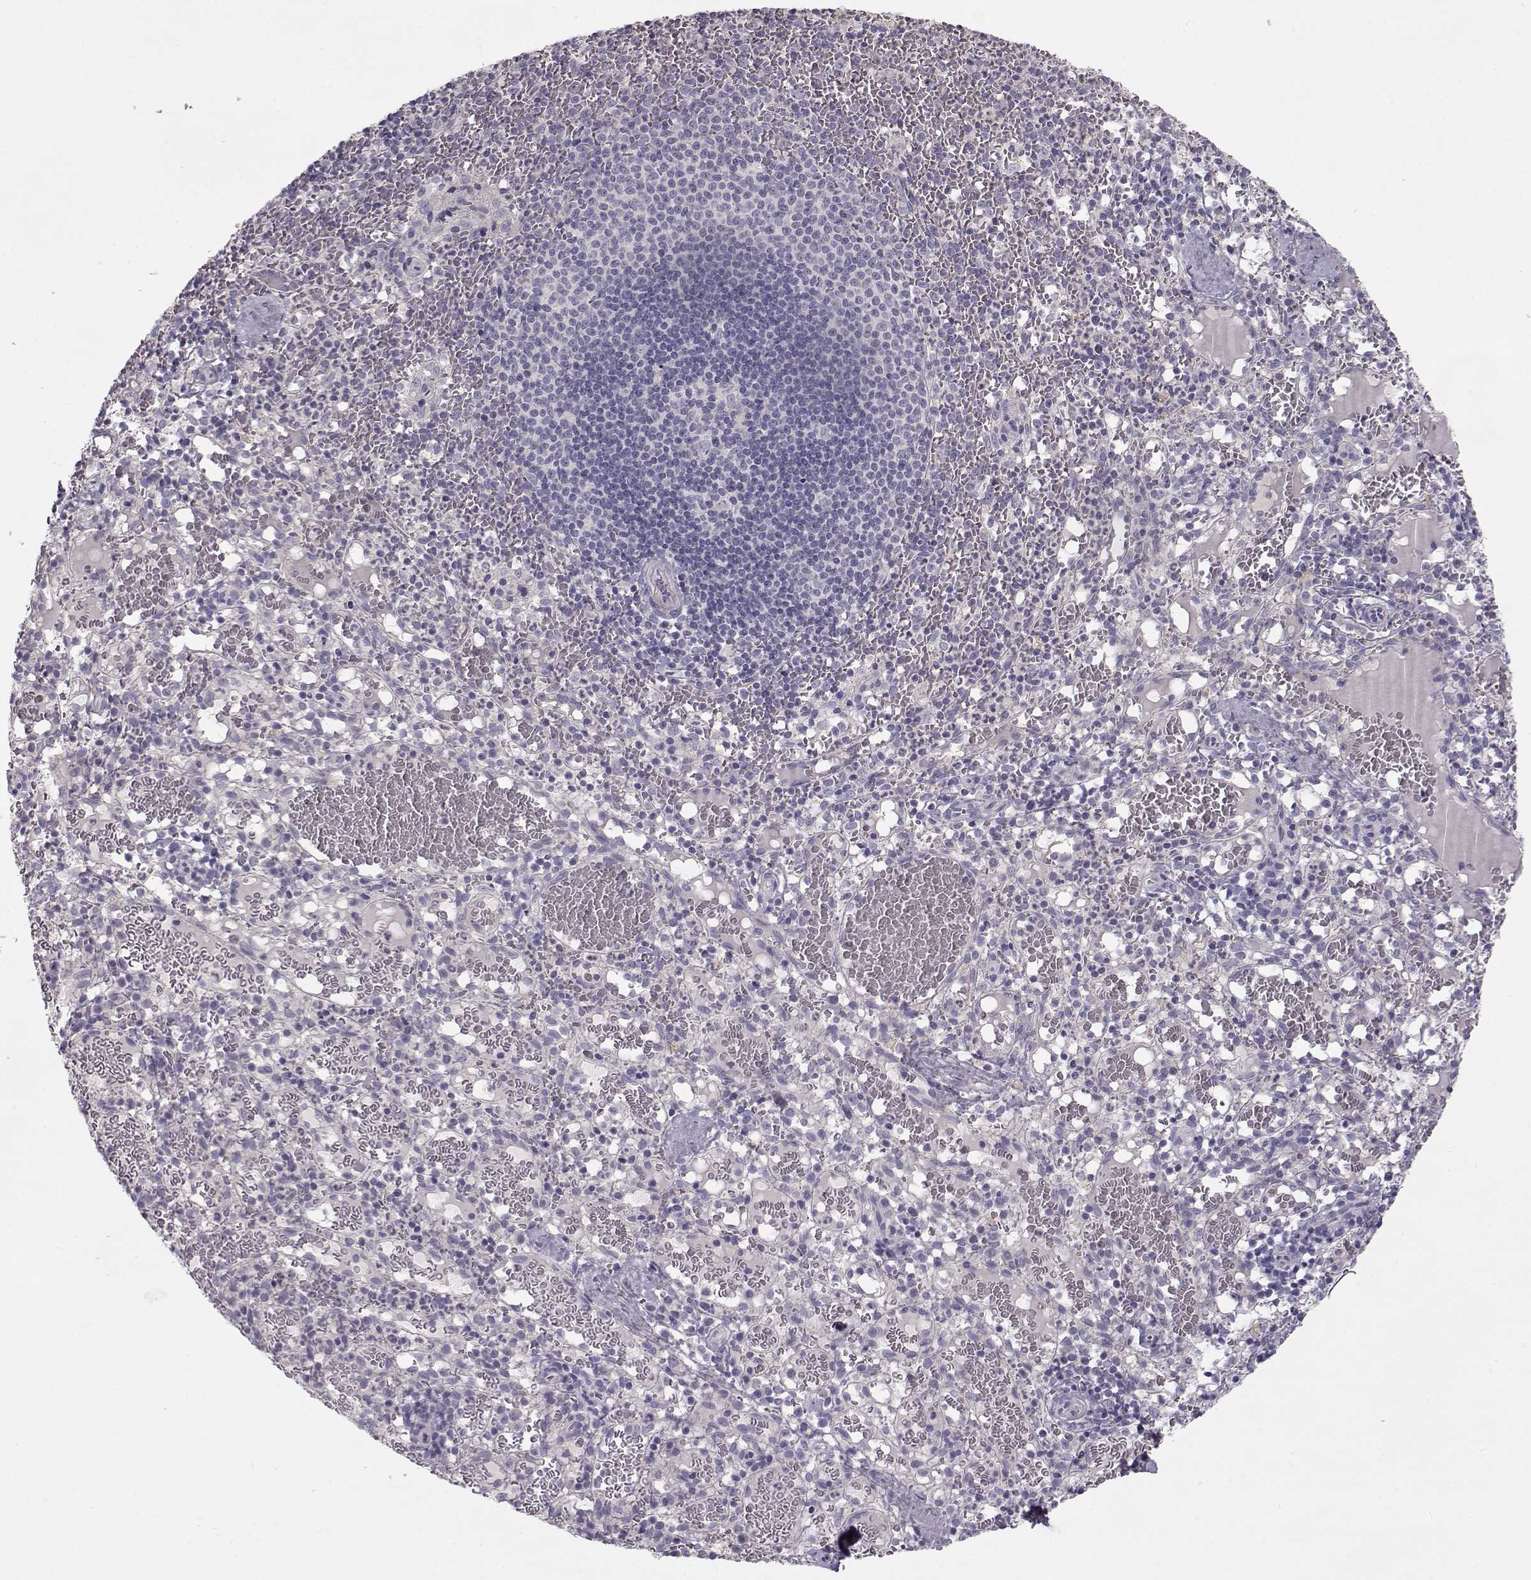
{"staining": {"intensity": "negative", "quantity": "none", "location": "none"}, "tissue": "spleen", "cell_type": "Cells in red pulp", "image_type": "normal", "snomed": [{"axis": "morphology", "description": "Normal tissue, NOS"}, {"axis": "topography", "description": "Spleen"}], "caption": "This micrograph is of benign spleen stained with IHC to label a protein in brown with the nuclei are counter-stained blue. There is no expression in cells in red pulp. The staining was performed using DAB to visualize the protein expression in brown, while the nuclei were stained in blue with hematoxylin (Magnification: 20x).", "gene": "GRK1", "patient": {"sex": "male", "age": 11}}